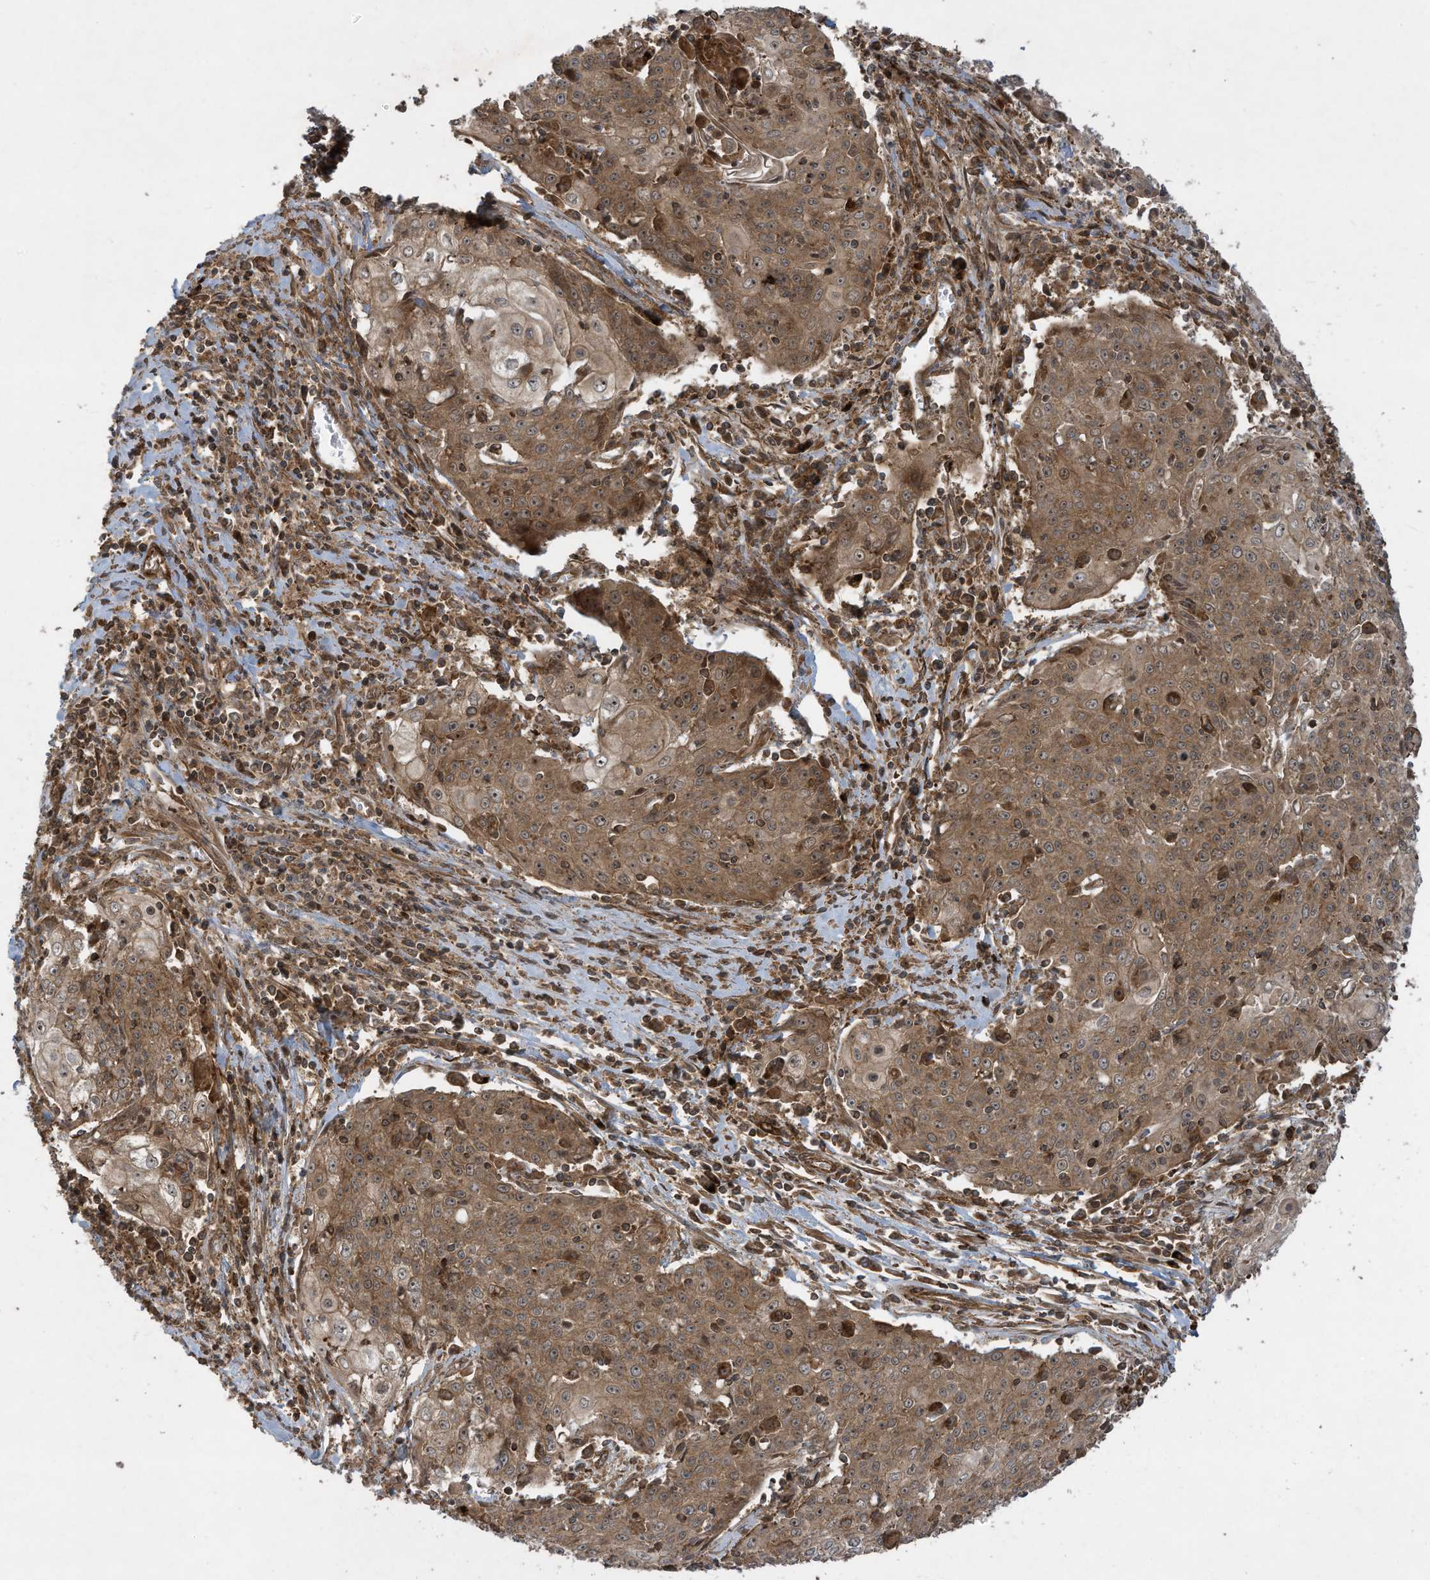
{"staining": {"intensity": "moderate", "quantity": ">75%", "location": "cytoplasmic/membranous"}, "tissue": "cervical cancer", "cell_type": "Tumor cells", "image_type": "cancer", "snomed": [{"axis": "morphology", "description": "Squamous cell carcinoma, NOS"}, {"axis": "topography", "description": "Cervix"}], "caption": "This photomicrograph demonstrates IHC staining of human cervical squamous cell carcinoma, with medium moderate cytoplasmic/membranous expression in approximately >75% of tumor cells.", "gene": "DDIT4", "patient": {"sex": "female", "age": 48}}